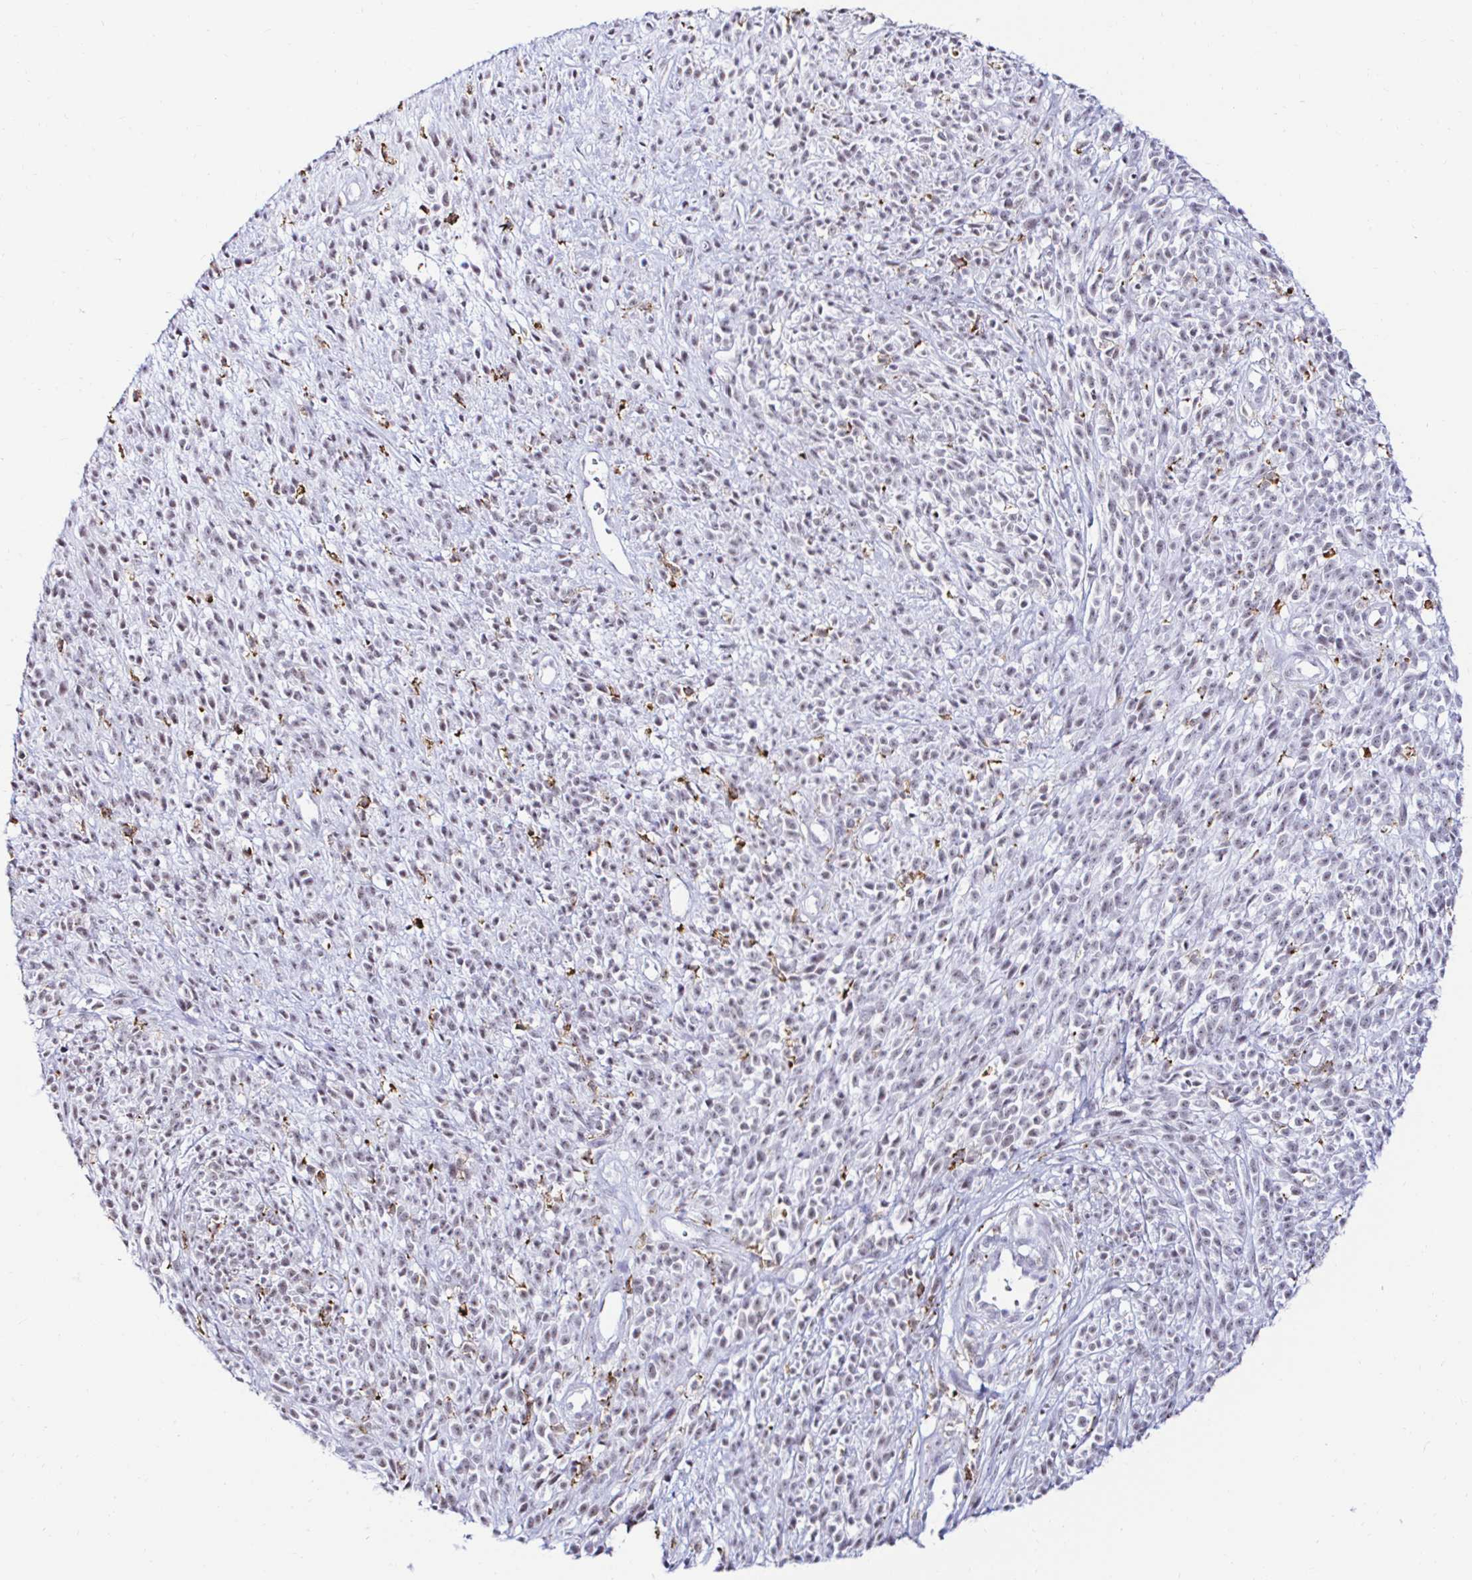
{"staining": {"intensity": "negative", "quantity": "none", "location": "none"}, "tissue": "melanoma", "cell_type": "Tumor cells", "image_type": "cancer", "snomed": [{"axis": "morphology", "description": "Malignant melanoma, NOS"}, {"axis": "topography", "description": "Skin"}, {"axis": "topography", "description": "Skin of trunk"}], "caption": "Photomicrograph shows no significant protein expression in tumor cells of malignant melanoma.", "gene": "CYBB", "patient": {"sex": "male", "age": 74}}